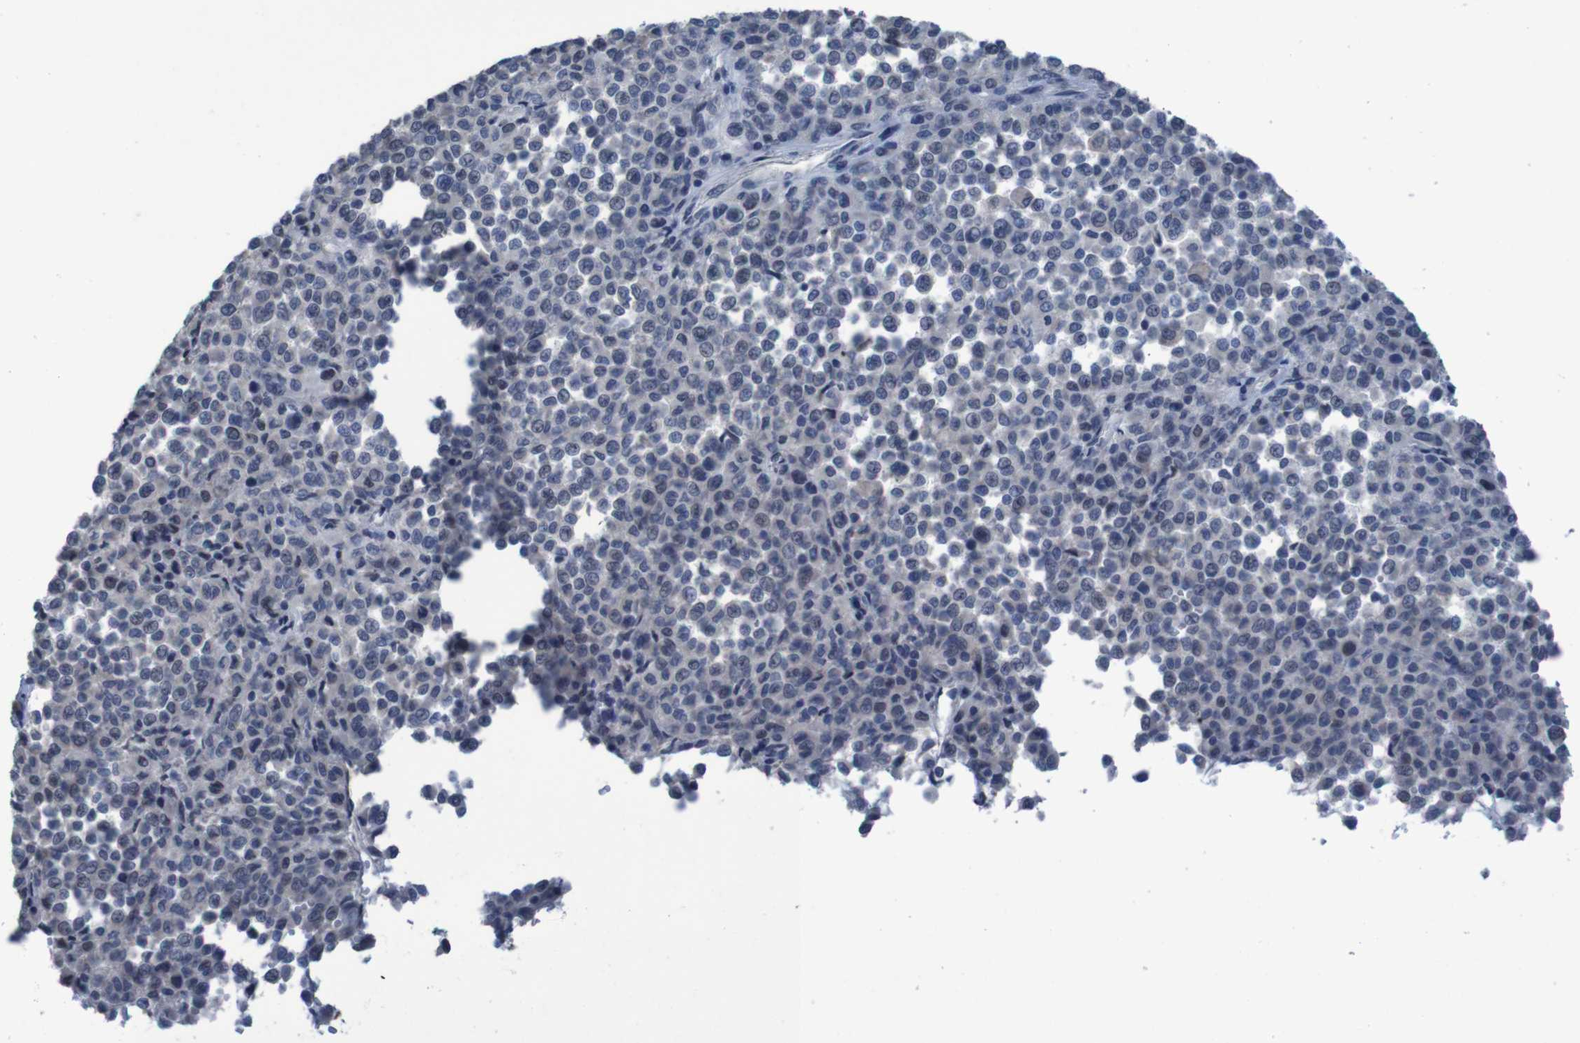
{"staining": {"intensity": "negative", "quantity": "none", "location": "none"}, "tissue": "melanoma", "cell_type": "Tumor cells", "image_type": "cancer", "snomed": [{"axis": "morphology", "description": "Malignant melanoma, Metastatic site"}, {"axis": "topography", "description": "Pancreas"}], "caption": "Protein analysis of melanoma demonstrates no significant positivity in tumor cells.", "gene": "CLDN18", "patient": {"sex": "female", "age": 30}}